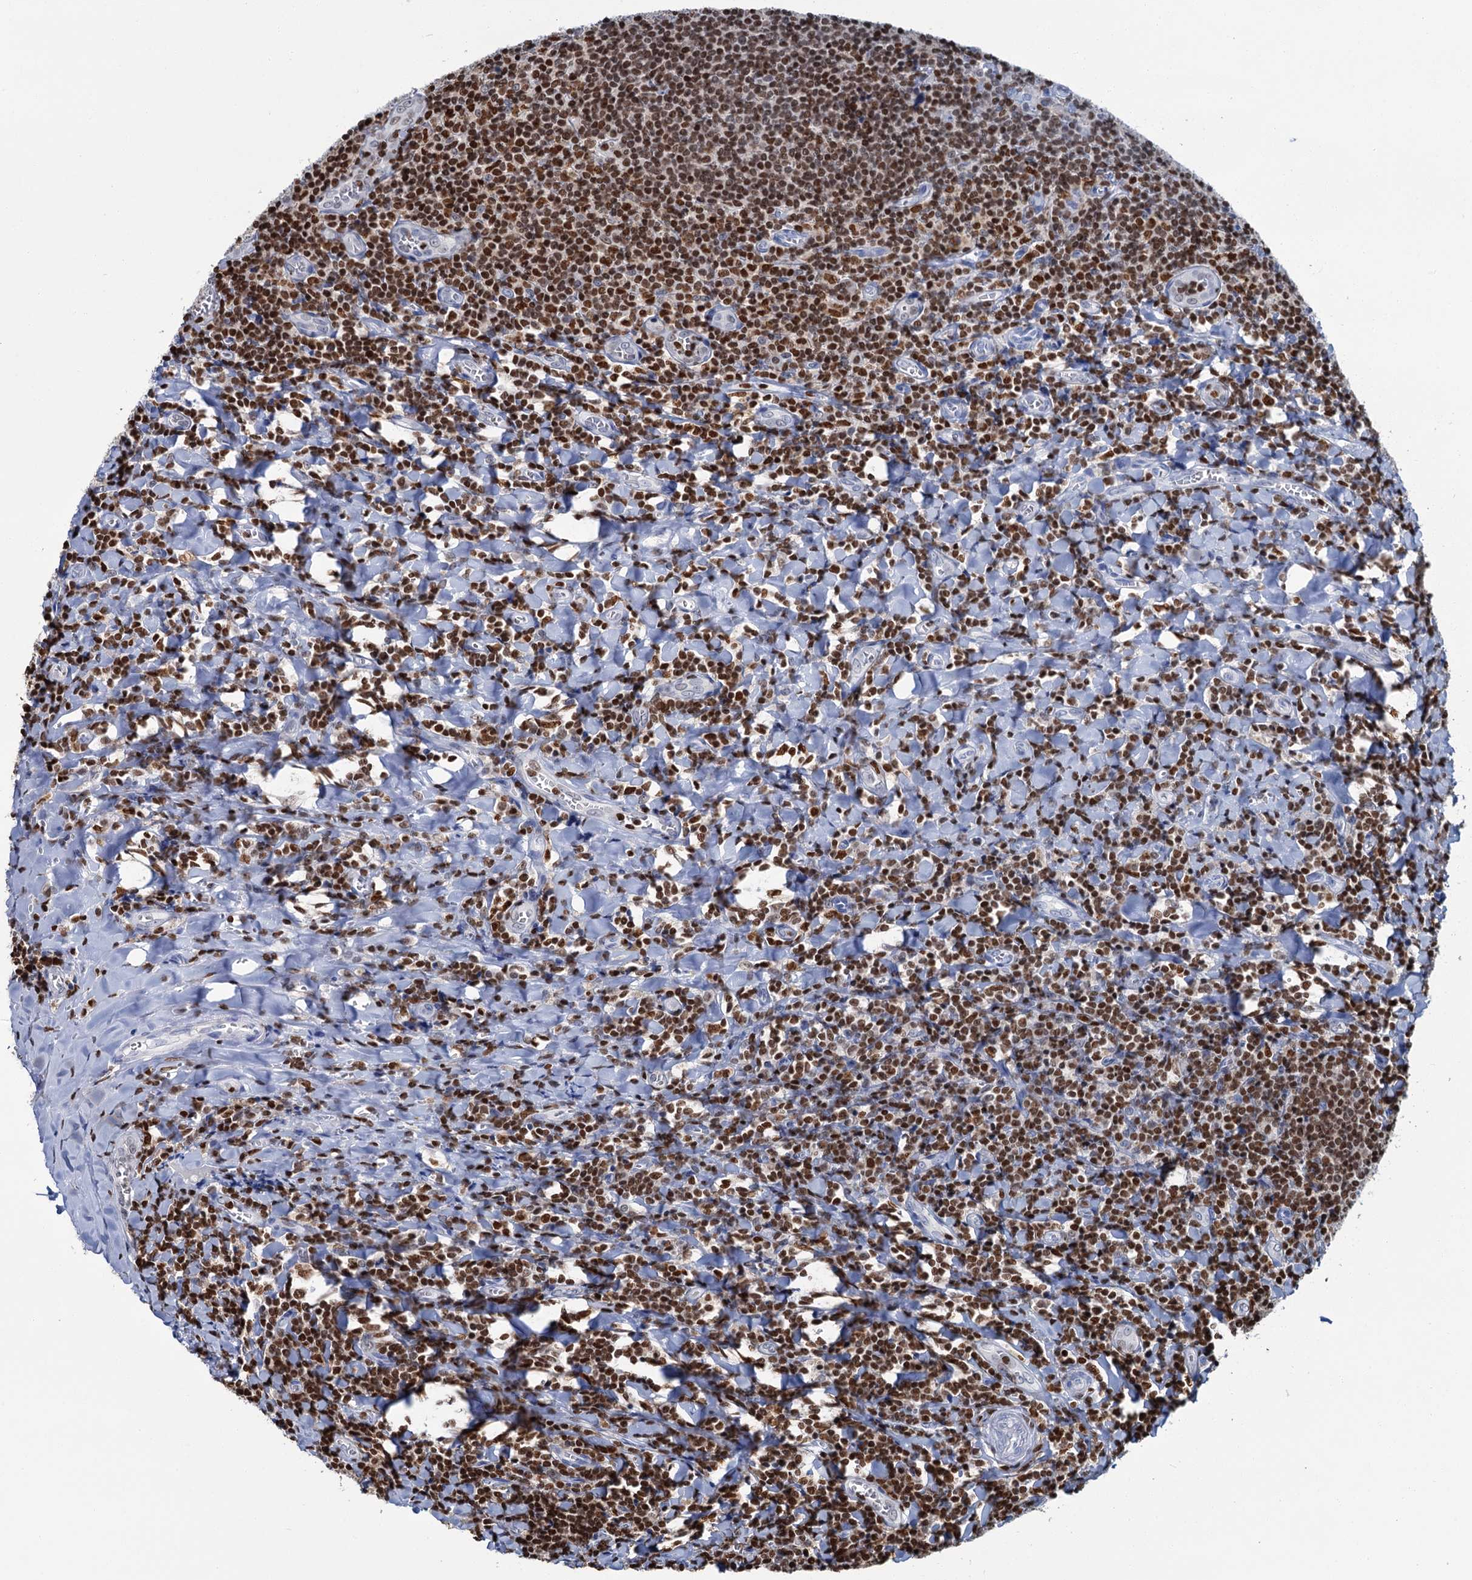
{"staining": {"intensity": "strong", "quantity": "<25%", "location": "nuclear"}, "tissue": "tonsil", "cell_type": "Germinal center cells", "image_type": "normal", "snomed": [{"axis": "morphology", "description": "Normal tissue, NOS"}, {"axis": "topography", "description": "Tonsil"}], "caption": "High-power microscopy captured an immunohistochemistry histopathology image of unremarkable tonsil, revealing strong nuclear positivity in about <25% of germinal center cells.", "gene": "CELF2", "patient": {"sex": "male", "age": 27}}